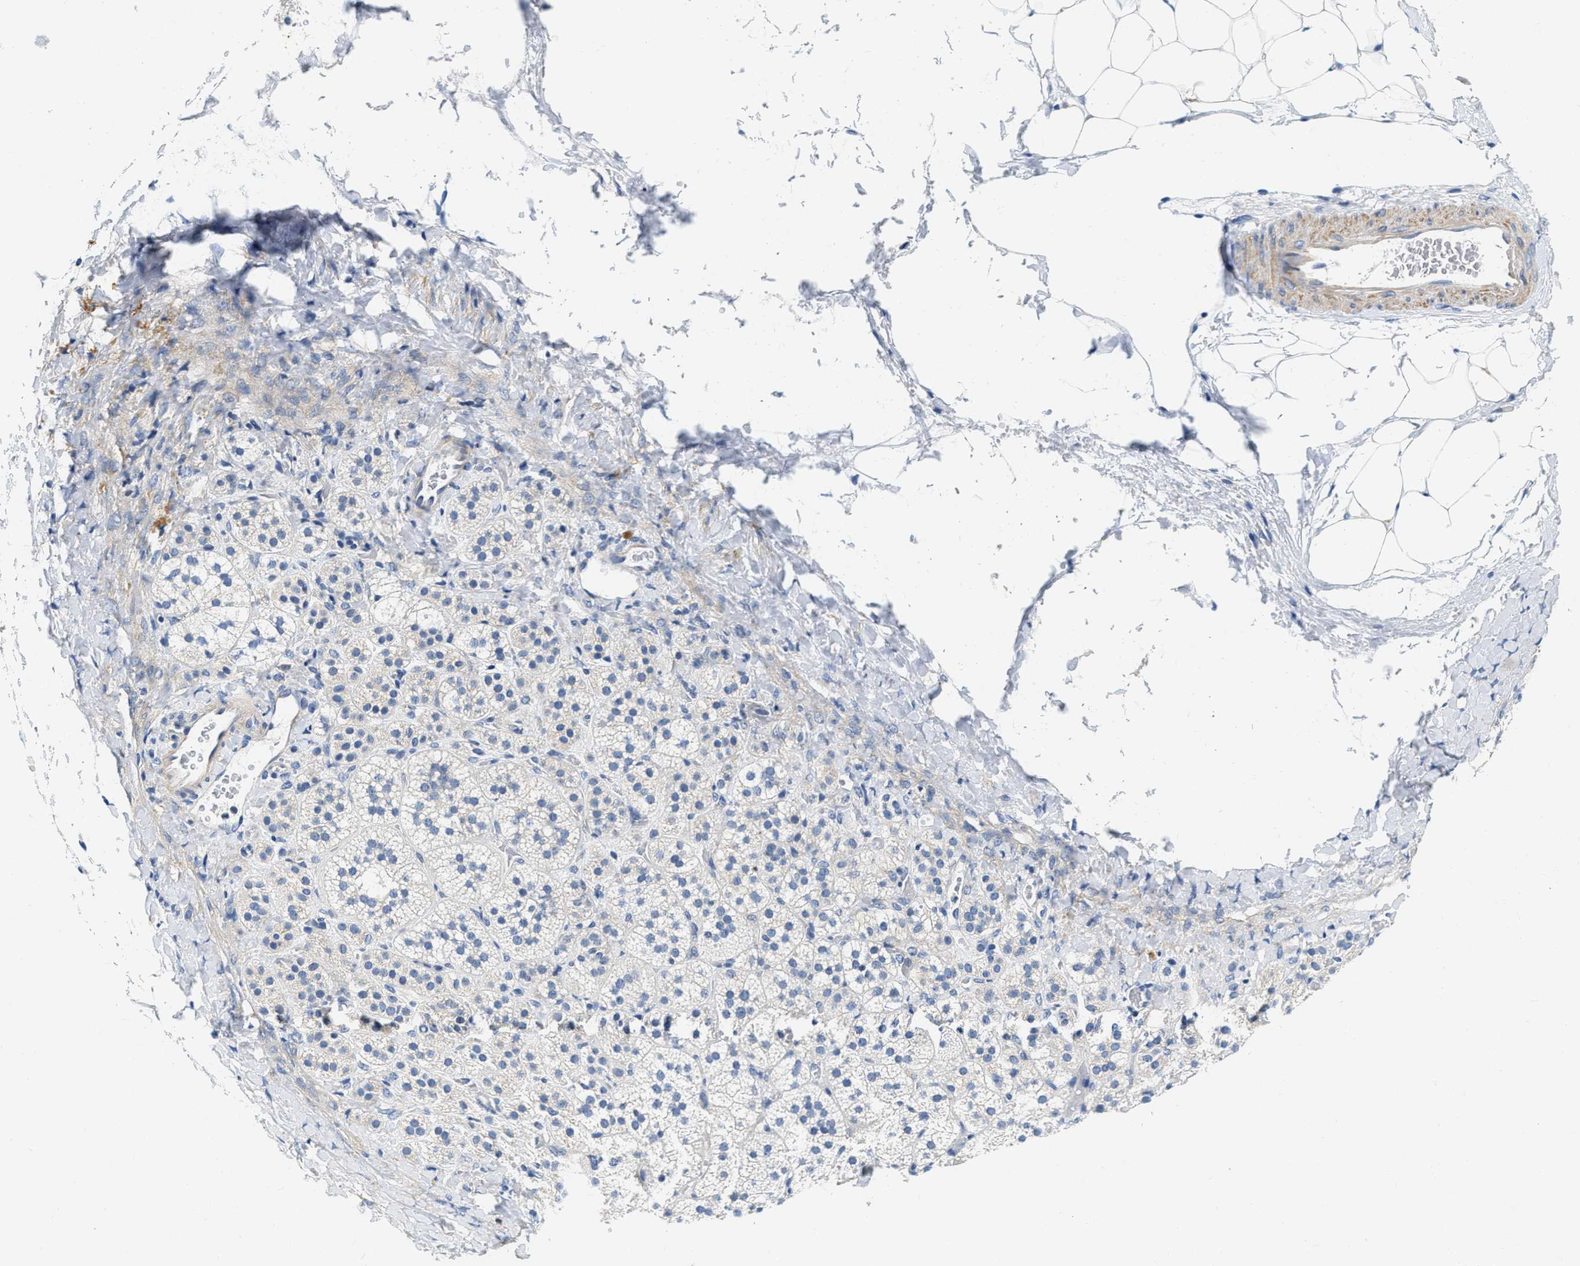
{"staining": {"intensity": "negative", "quantity": "none", "location": "none"}, "tissue": "adrenal gland", "cell_type": "Glandular cells", "image_type": "normal", "snomed": [{"axis": "morphology", "description": "Normal tissue, NOS"}, {"axis": "topography", "description": "Adrenal gland"}], "caption": "Immunohistochemistry (IHC) photomicrograph of unremarkable adrenal gland: human adrenal gland stained with DAB (3,3'-diaminobenzidine) demonstrates no significant protein positivity in glandular cells.", "gene": "EIF2AK2", "patient": {"sex": "female", "age": 44}}